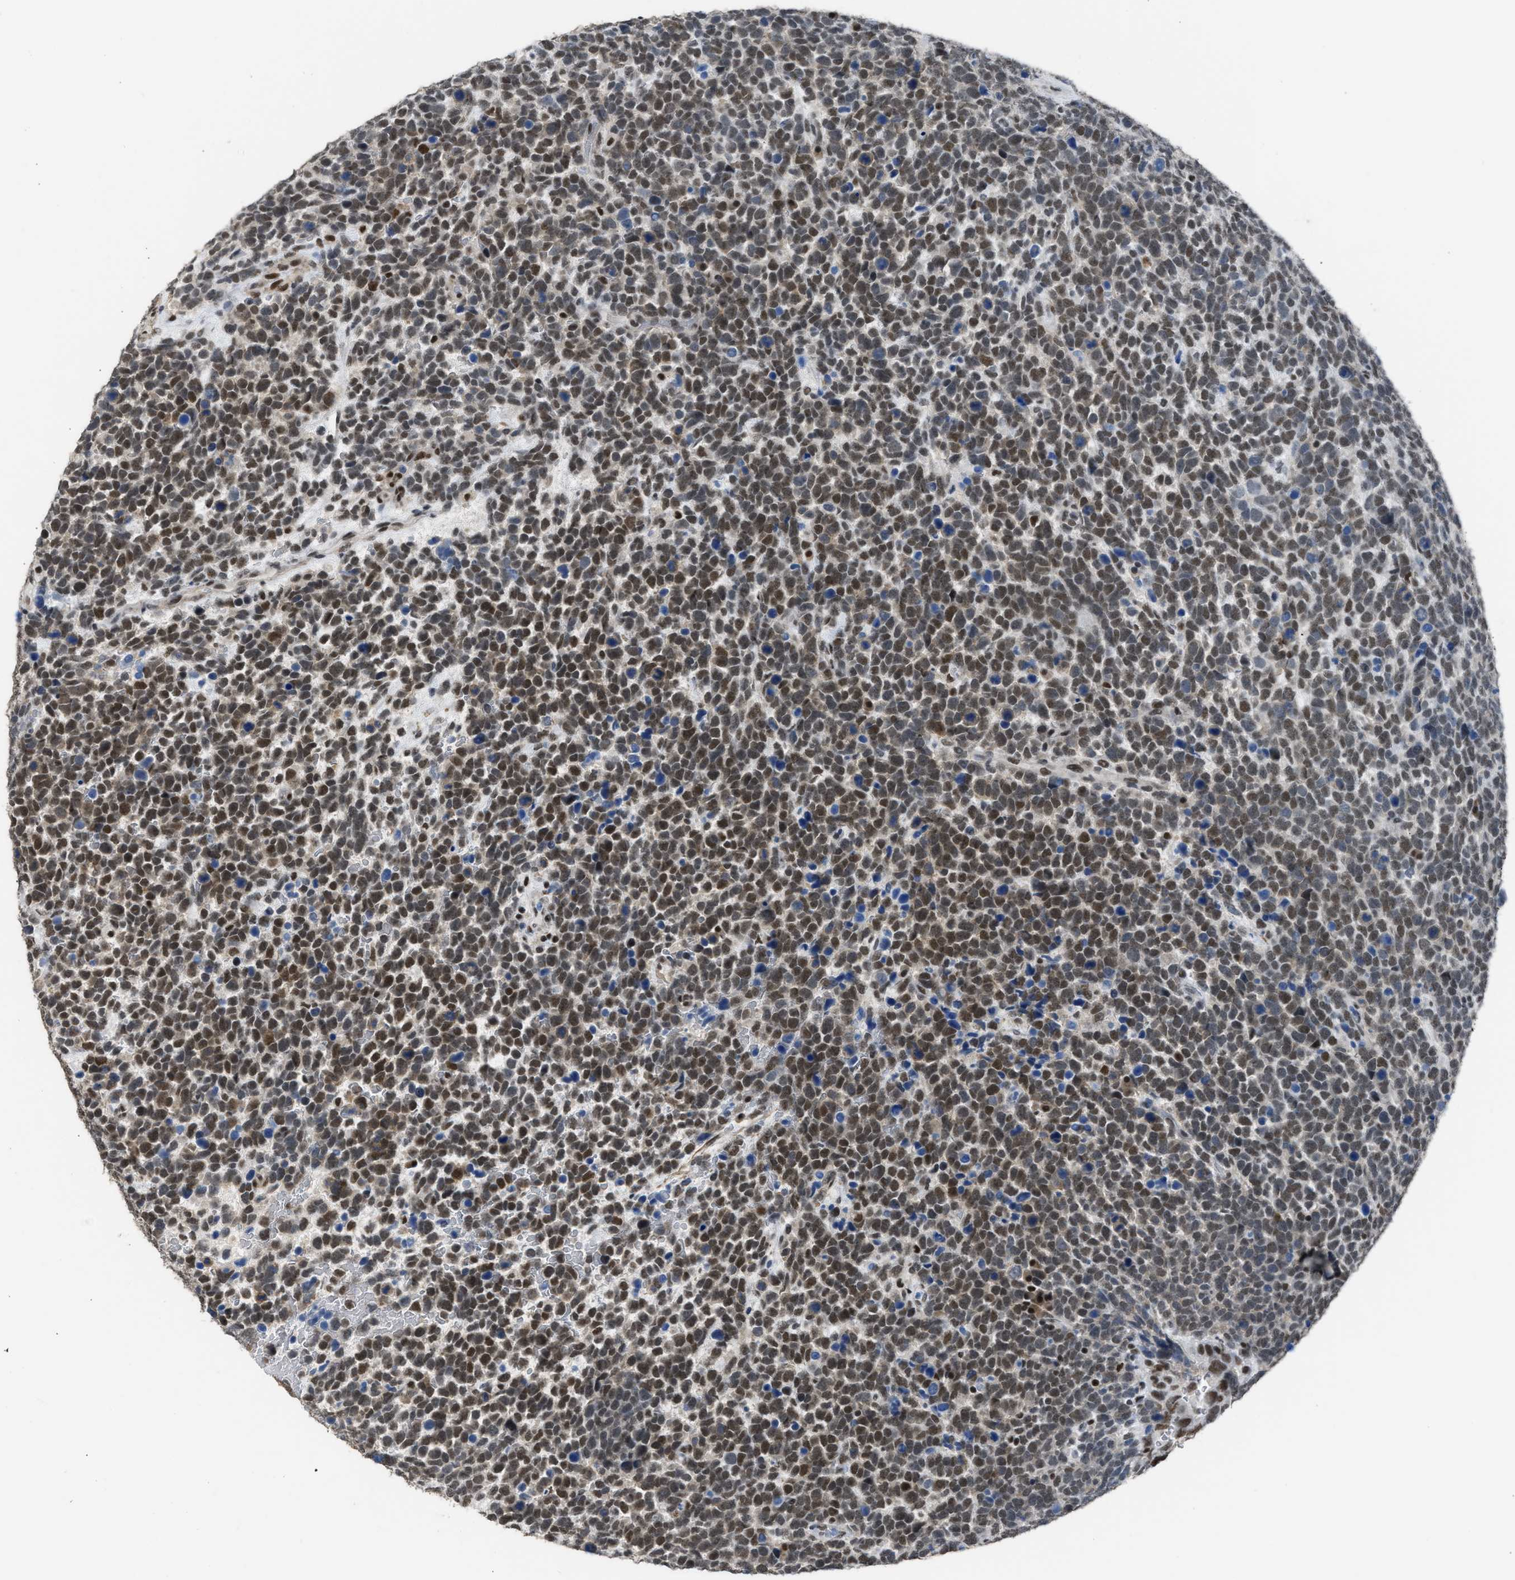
{"staining": {"intensity": "strong", "quantity": ">75%", "location": "nuclear"}, "tissue": "urothelial cancer", "cell_type": "Tumor cells", "image_type": "cancer", "snomed": [{"axis": "morphology", "description": "Urothelial carcinoma, High grade"}, {"axis": "topography", "description": "Urinary bladder"}], "caption": "Protein expression by IHC exhibits strong nuclear expression in about >75% of tumor cells in urothelial cancer.", "gene": "SCAF4", "patient": {"sex": "female", "age": 82}}